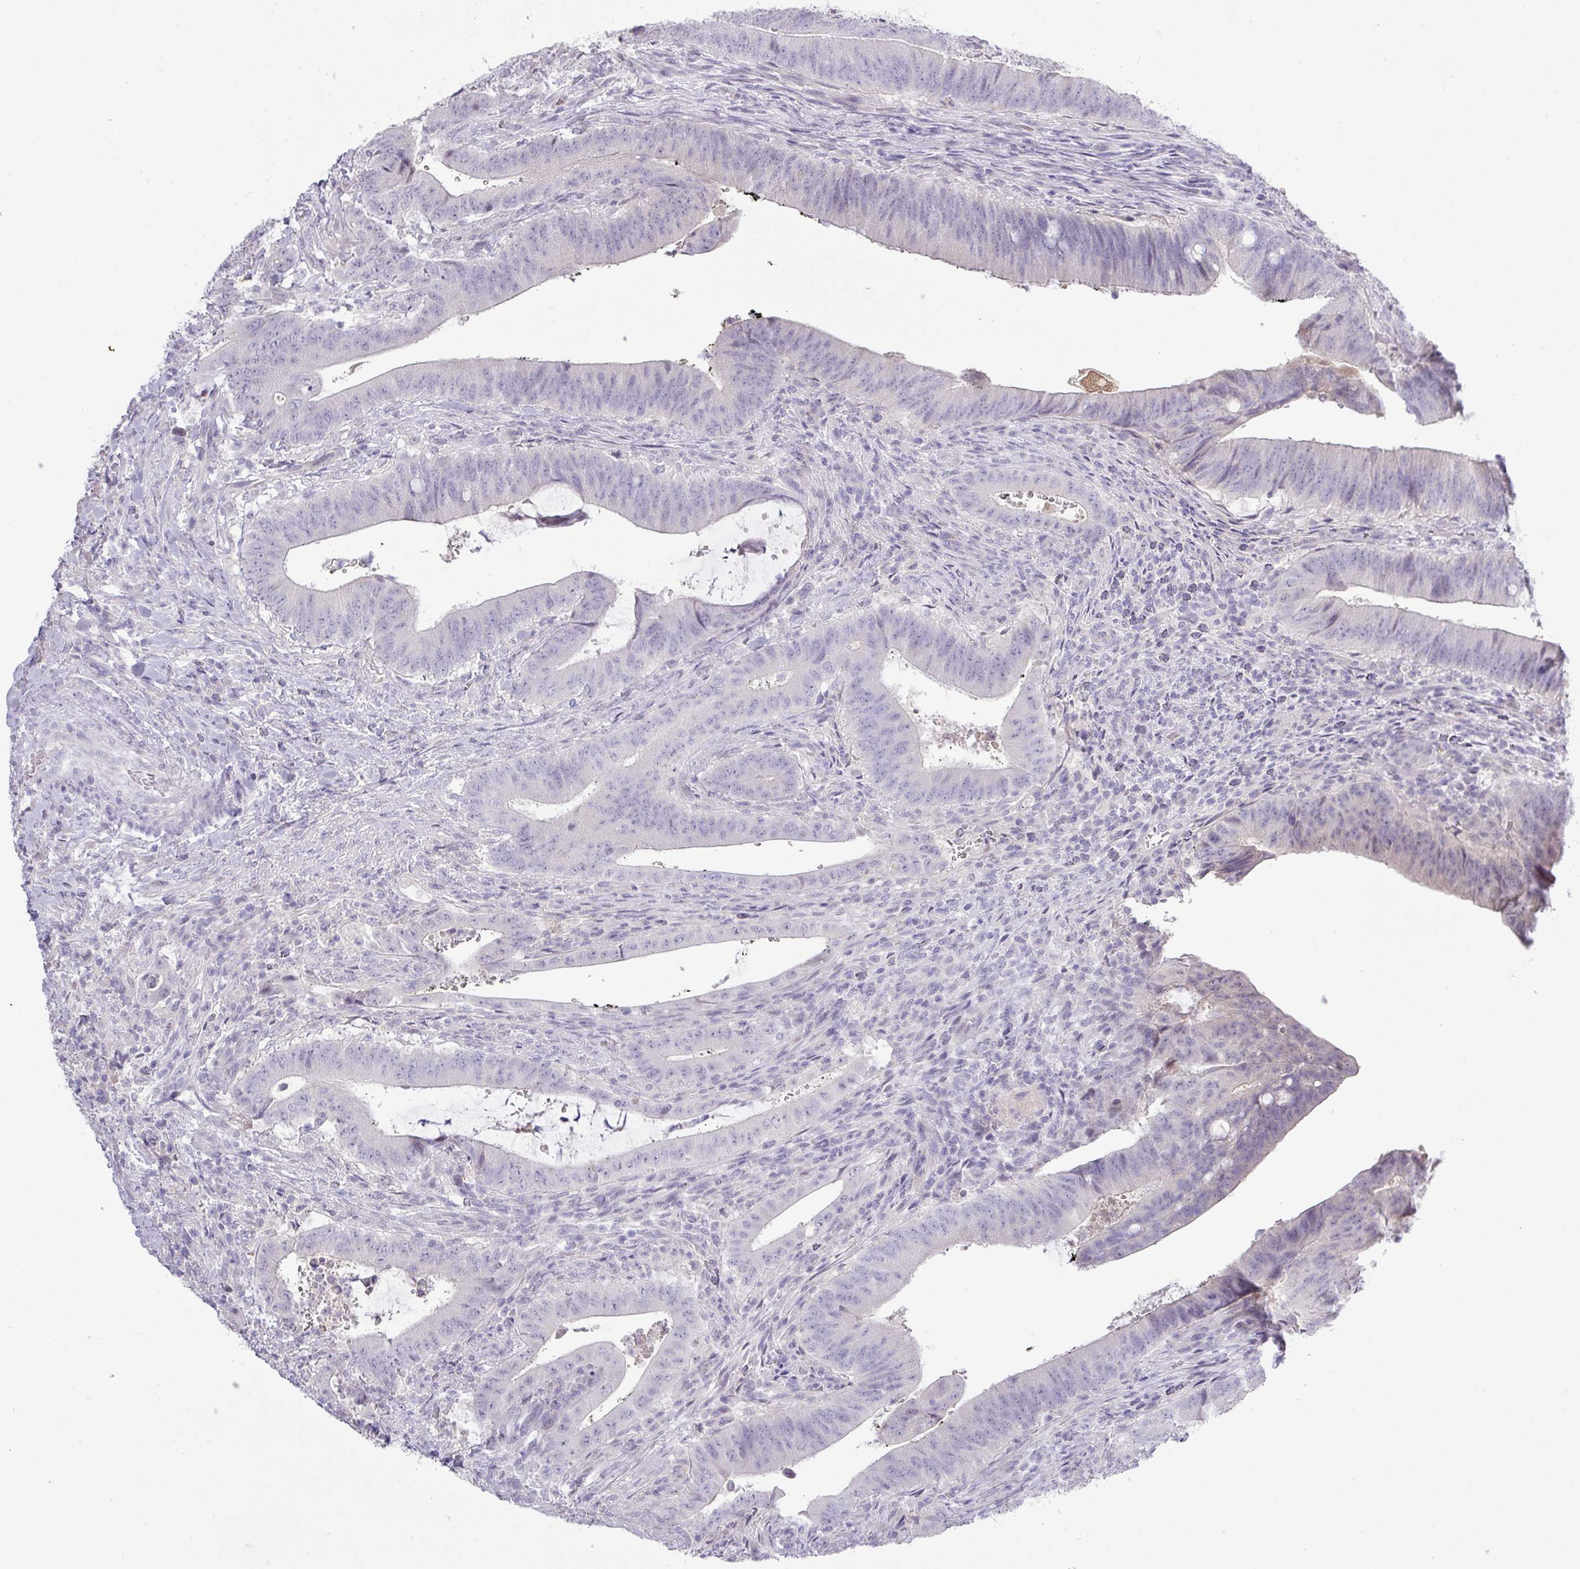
{"staining": {"intensity": "negative", "quantity": "none", "location": "none"}, "tissue": "colorectal cancer", "cell_type": "Tumor cells", "image_type": "cancer", "snomed": [{"axis": "morphology", "description": "Adenocarcinoma, NOS"}, {"axis": "topography", "description": "Colon"}], "caption": "There is no significant expression in tumor cells of adenocarcinoma (colorectal).", "gene": "ANKRD13B", "patient": {"sex": "female", "age": 43}}